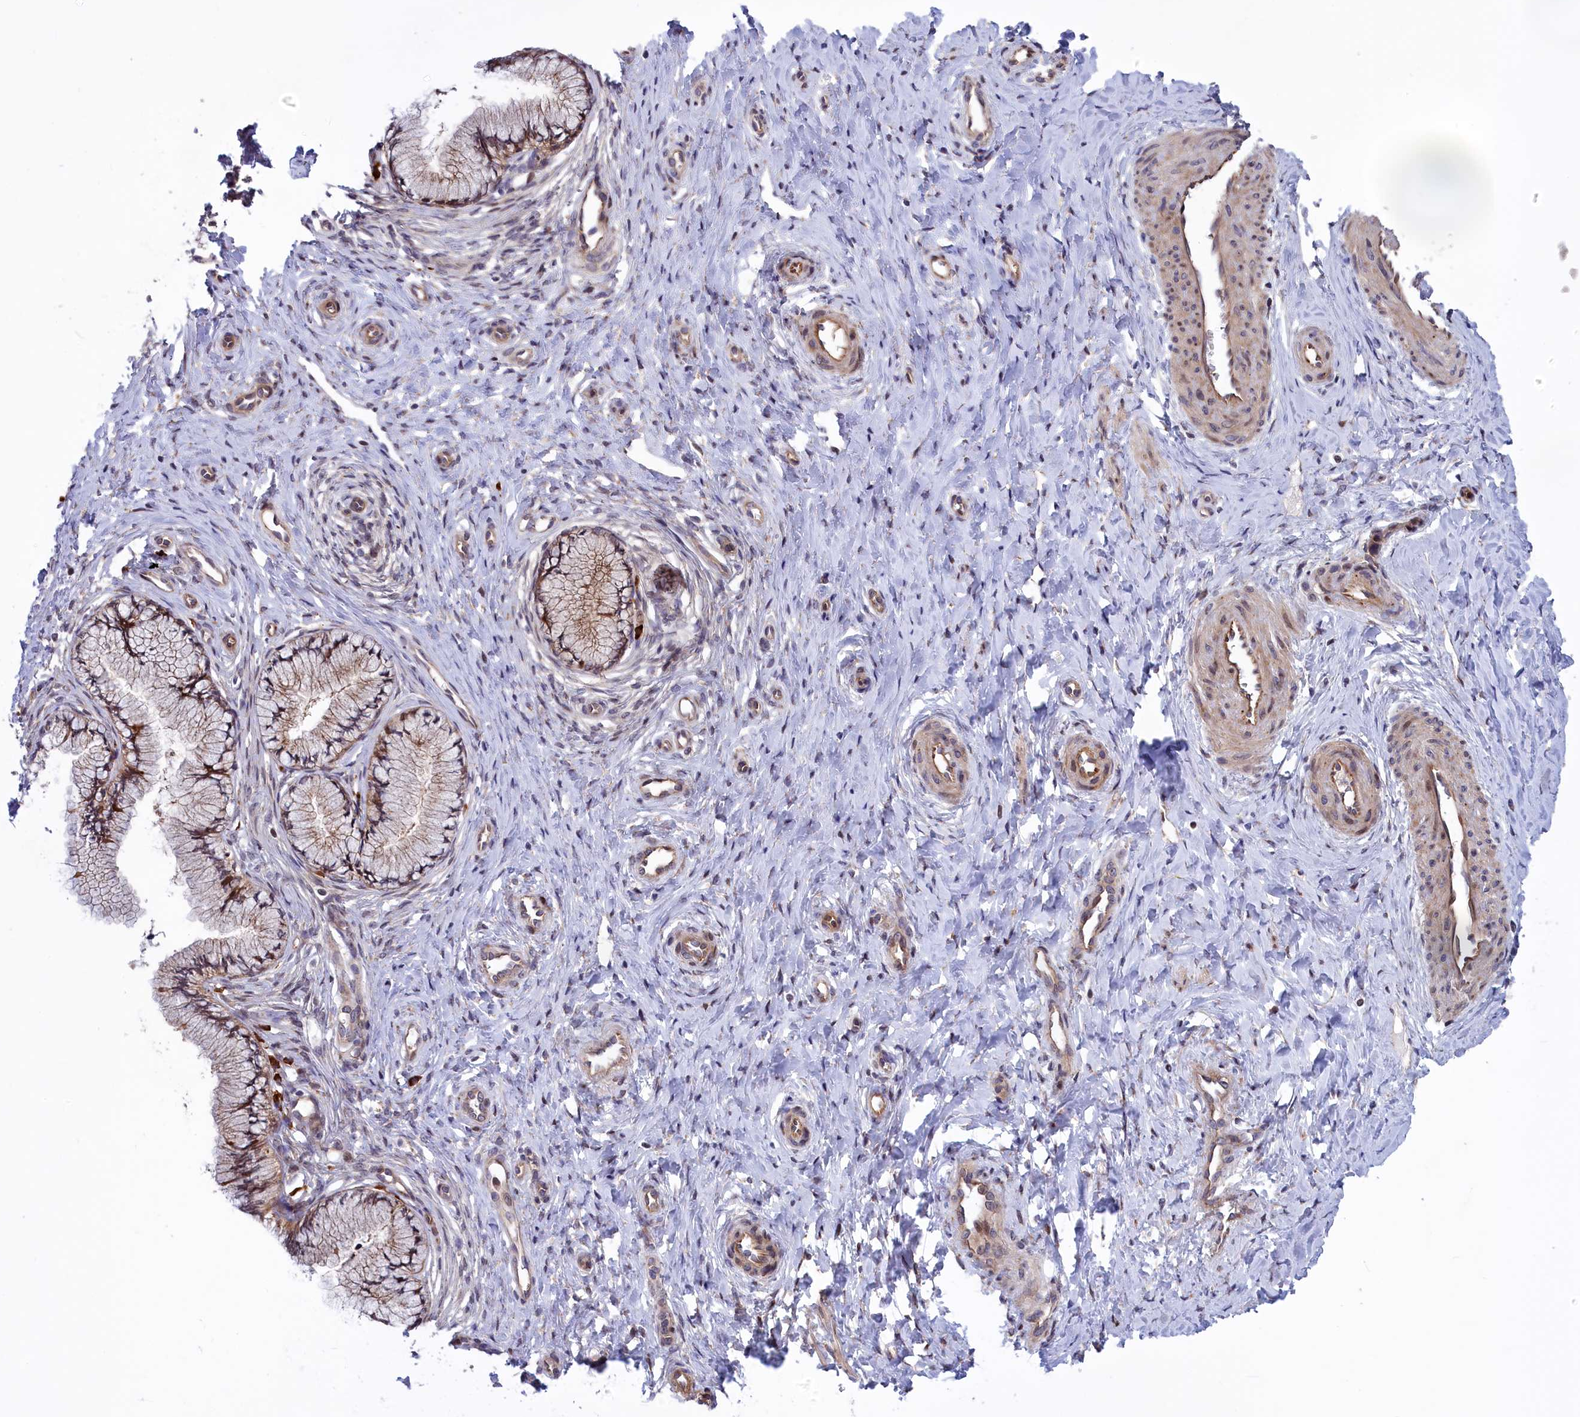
{"staining": {"intensity": "moderate", "quantity": "25%-75%", "location": "cytoplasmic/membranous"}, "tissue": "cervix", "cell_type": "Glandular cells", "image_type": "normal", "snomed": [{"axis": "morphology", "description": "Normal tissue, NOS"}, {"axis": "topography", "description": "Cervix"}], "caption": "IHC photomicrograph of normal cervix: human cervix stained using immunohistochemistry (IHC) reveals medium levels of moderate protein expression localized specifically in the cytoplasmic/membranous of glandular cells, appearing as a cytoplasmic/membranous brown color.", "gene": "DDX60L", "patient": {"sex": "female", "age": 36}}